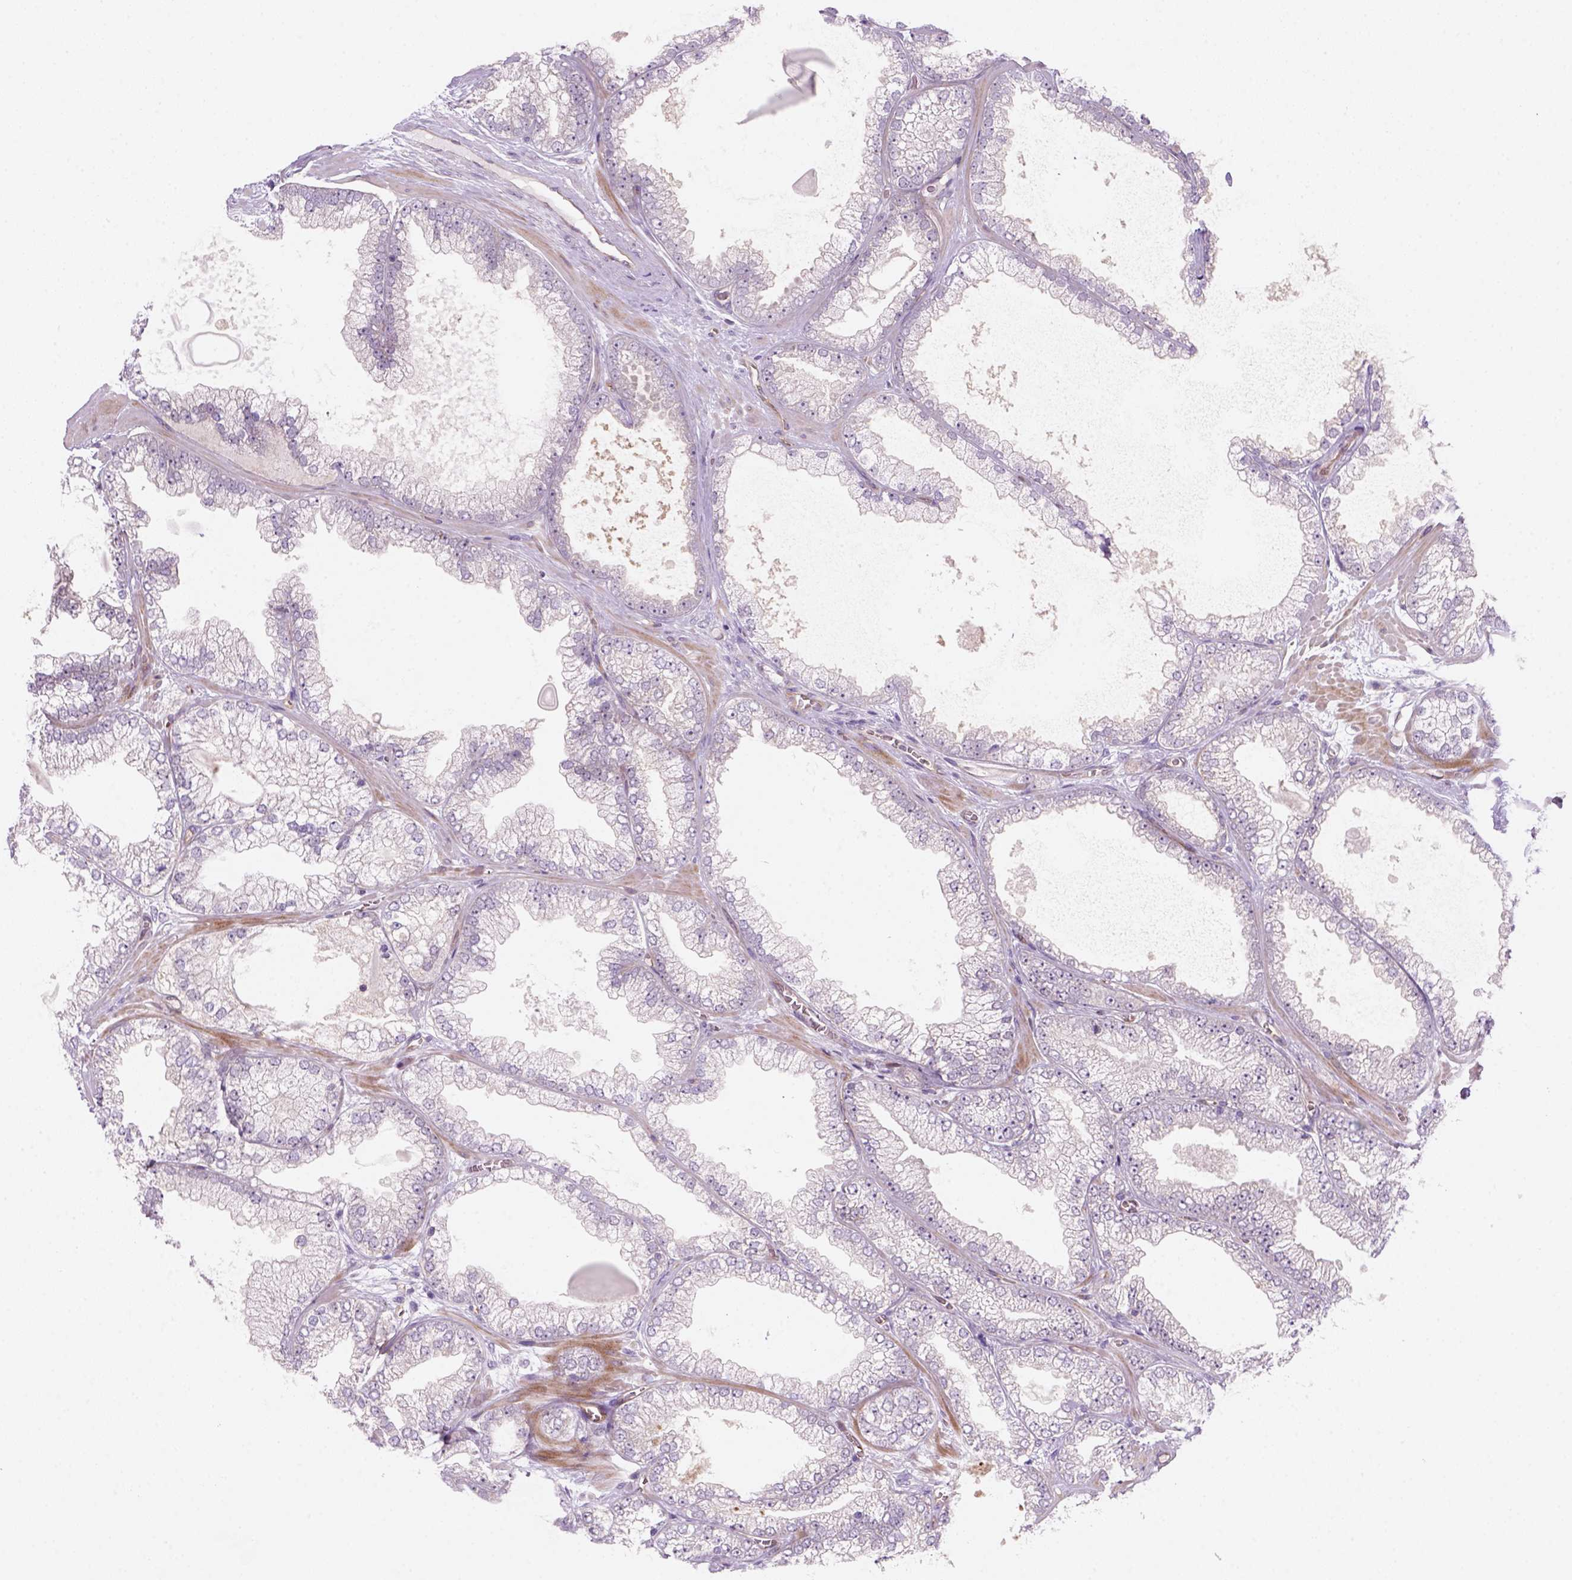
{"staining": {"intensity": "negative", "quantity": "none", "location": "none"}, "tissue": "prostate cancer", "cell_type": "Tumor cells", "image_type": "cancer", "snomed": [{"axis": "morphology", "description": "Adenocarcinoma, Low grade"}, {"axis": "topography", "description": "Prostate"}], "caption": "Tumor cells show no significant protein positivity in prostate cancer. The staining is performed using DAB (3,3'-diaminobenzidine) brown chromogen with nuclei counter-stained in using hematoxylin.", "gene": "VSTM5", "patient": {"sex": "male", "age": 57}}